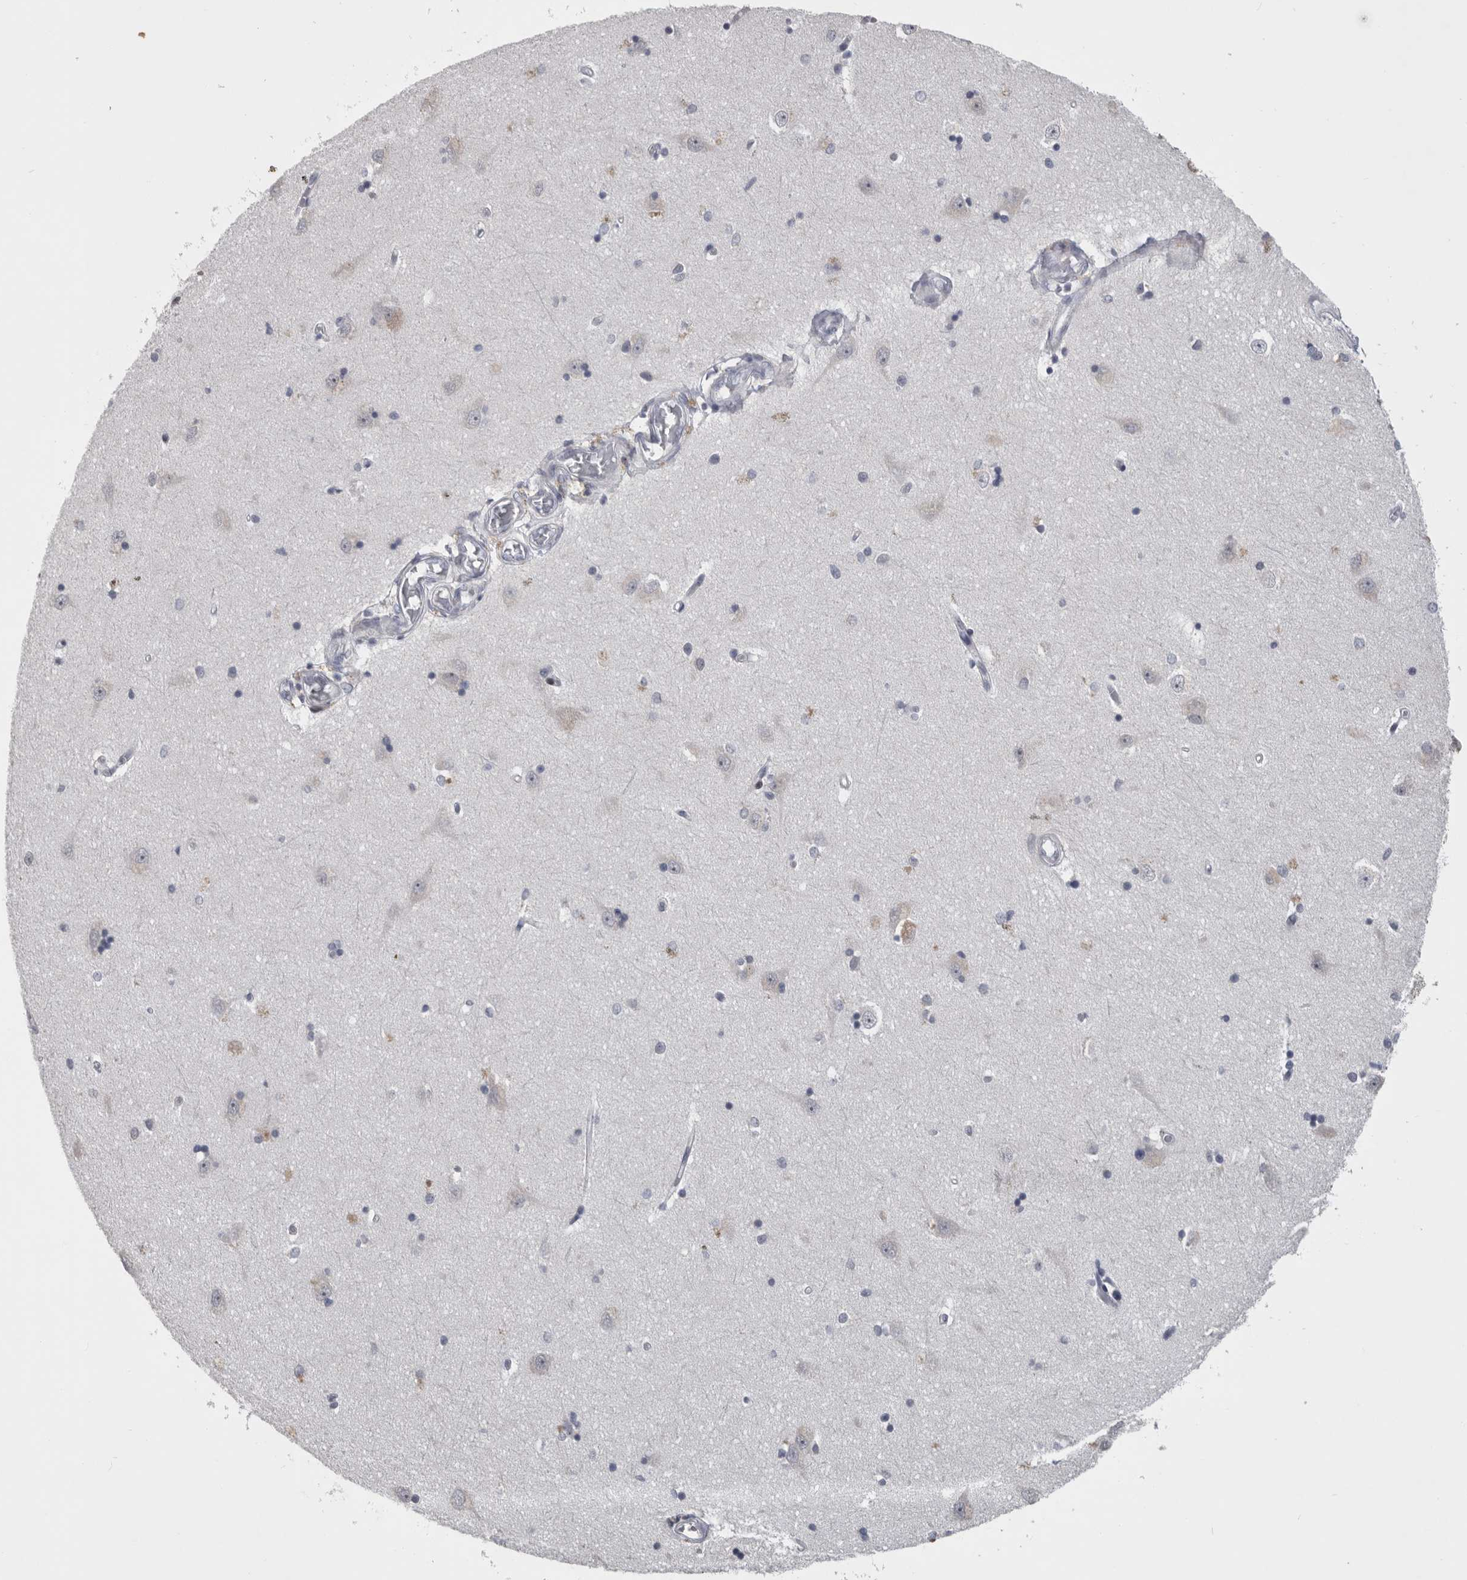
{"staining": {"intensity": "negative", "quantity": "none", "location": "none"}, "tissue": "hippocampus", "cell_type": "Glial cells", "image_type": "normal", "snomed": [{"axis": "morphology", "description": "Normal tissue, NOS"}, {"axis": "topography", "description": "Hippocampus"}], "caption": "Micrograph shows no significant protein positivity in glial cells of unremarkable hippocampus. (DAB immunohistochemistry visualized using brightfield microscopy, high magnification).", "gene": "PCMTD1", "patient": {"sex": "male", "age": 45}}